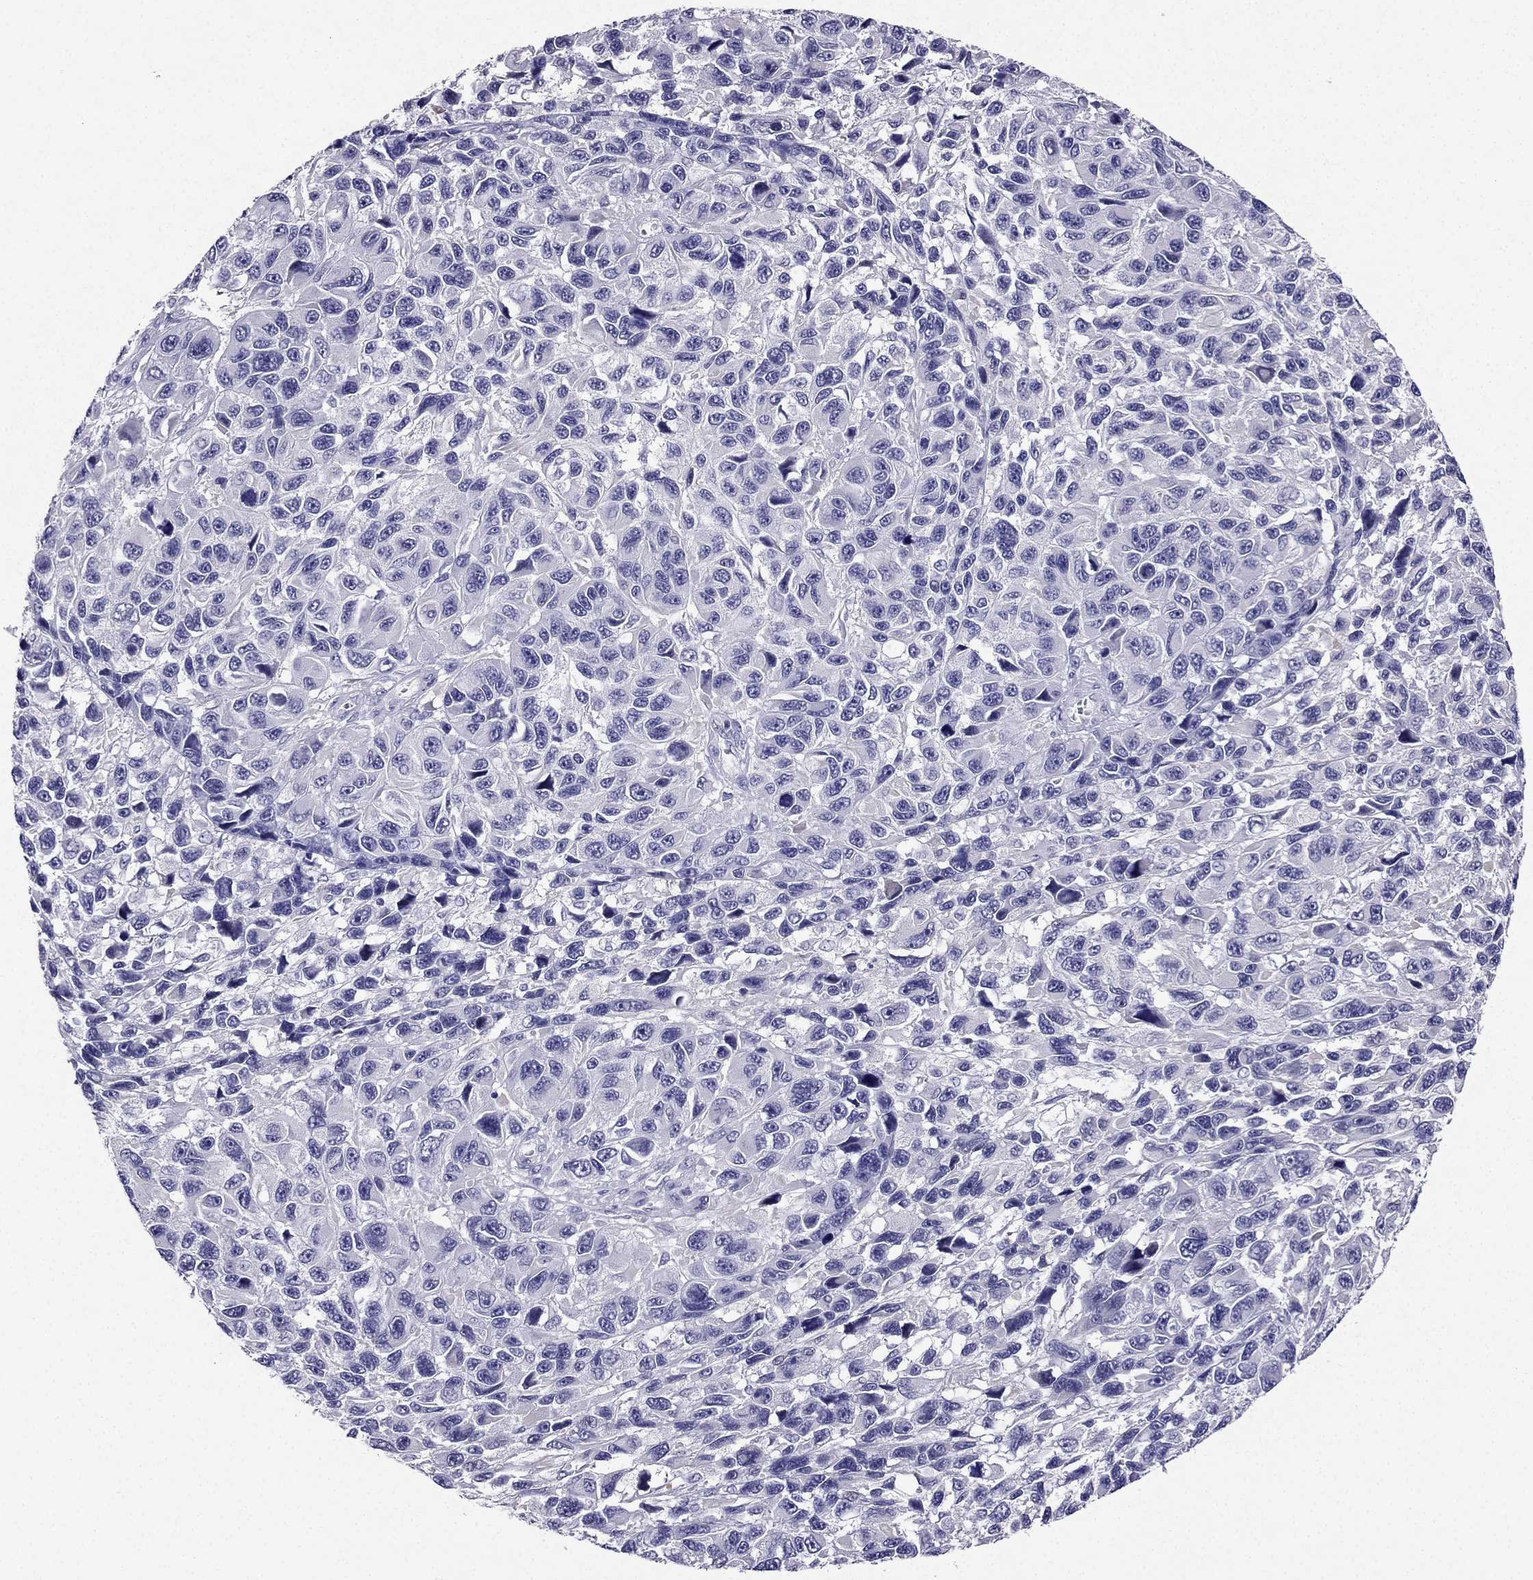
{"staining": {"intensity": "negative", "quantity": "none", "location": "none"}, "tissue": "melanoma", "cell_type": "Tumor cells", "image_type": "cancer", "snomed": [{"axis": "morphology", "description": "Malignant melanoma, NOS"}, {"axis": "topography", "description": "Skin"}], "caption": "Protein analysis of malignant melanoma demonstrates no significant positivity in tumor cells. (Brightfield microscopy of DAB immunohistochemistry at high magnification).", "gene": "KCNJ10", "patient": {"sex": "male", "age": 53}}